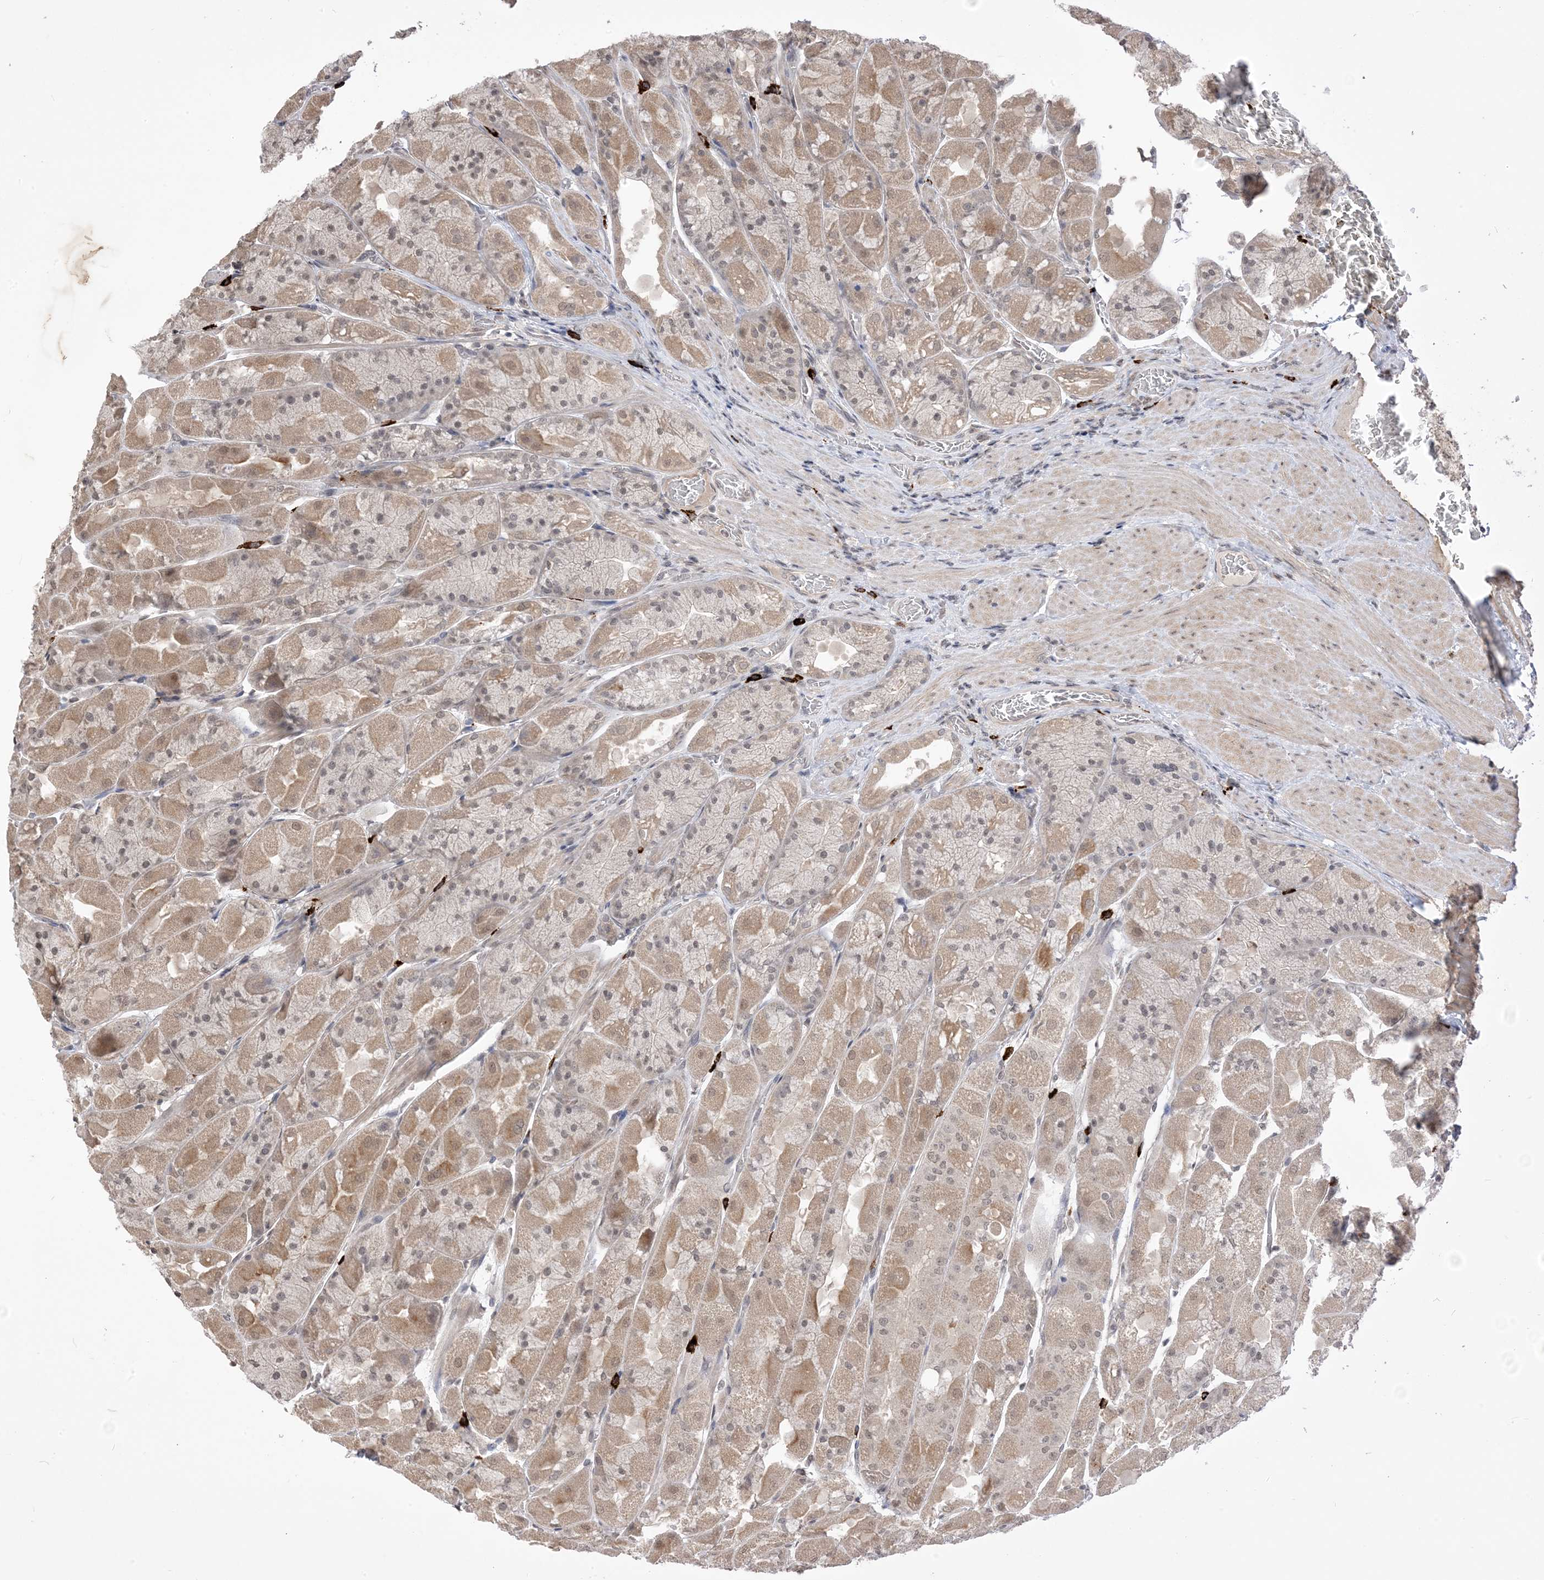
{"staining": {"intensity": "moderate", "quantity": "25%-75%", "location": "cytoplasmic/membranous,nuclear"}, "tissue": "stomach", "cell_type": "Glandular cells", "image_type": "normal", "snomed": [{"axis": "morphology", "description": "Normal tissue, NOS"}, {"axis": "topography", "description": "Stomach"}], "caption": "Immunohistochemical staining of unremarkable human stomach shows moderate cytoplasmic/membranous,nuclear protein positivity in approximately 25%-75% of glandular cells.", "gene": "RANBP9", "patient": {"sex": "female", "age": 61}}